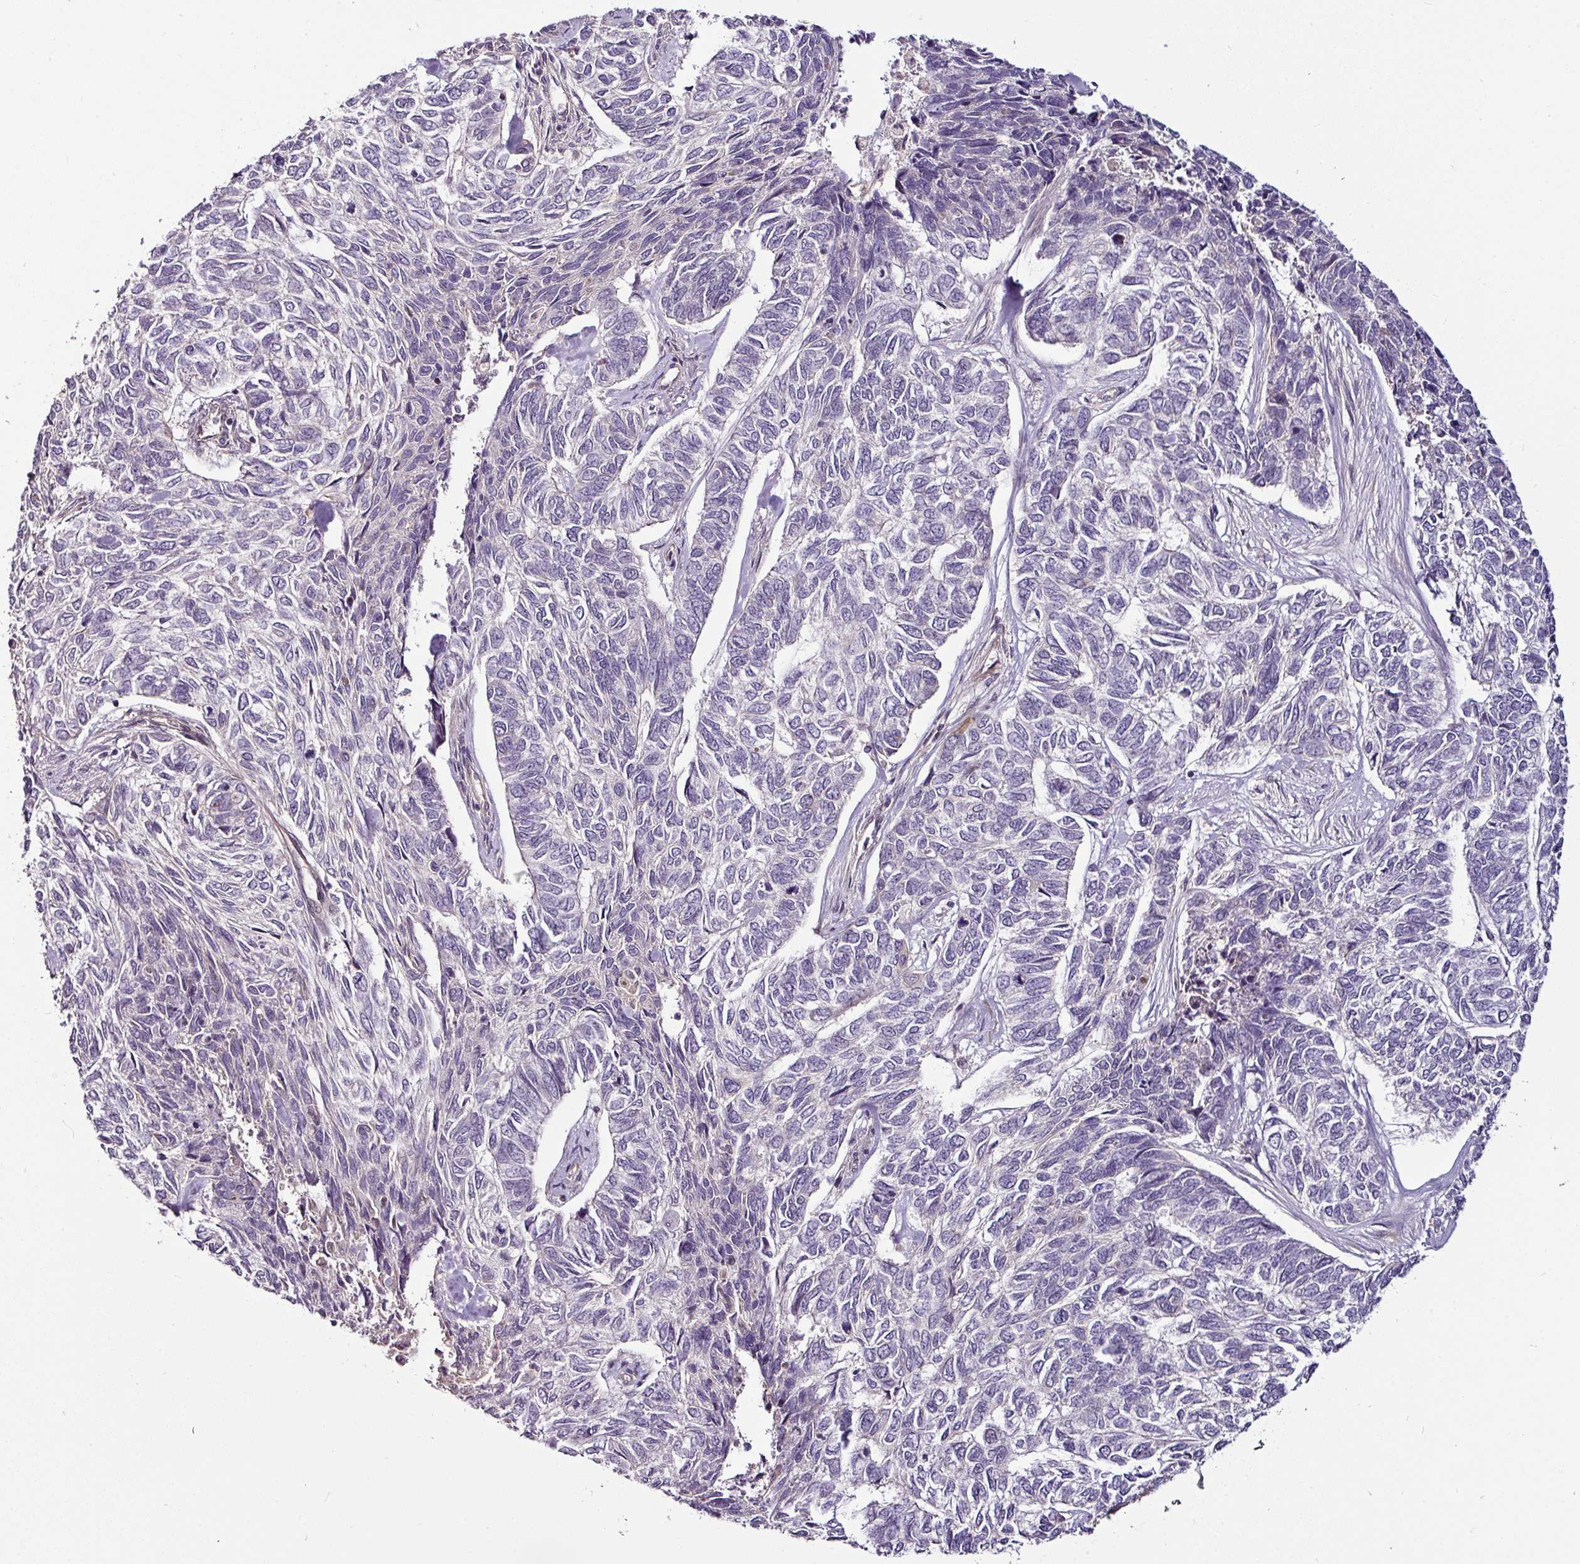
{"staining": {"intensity": "negative", "quantity": "none", "location": "none"}, "tissue": "skin cancer", "cell_type": "Tumor cells", "image_type": "cancer", "snomed": [{"axis": "morphology", "description": "Basal cell carcinoma"}, {"axis": "topography", "description": "Skin"}], "caption": "Immunohistochemistry (IHC) histopathology image of neoplastic tissue: human skin cancer (basal cell carcinoma) stained with DAB exhibits no significant protein positivity in tumor cells.", "gene": "DCAF13", "patient": {"sex": "female", "age": 65}}